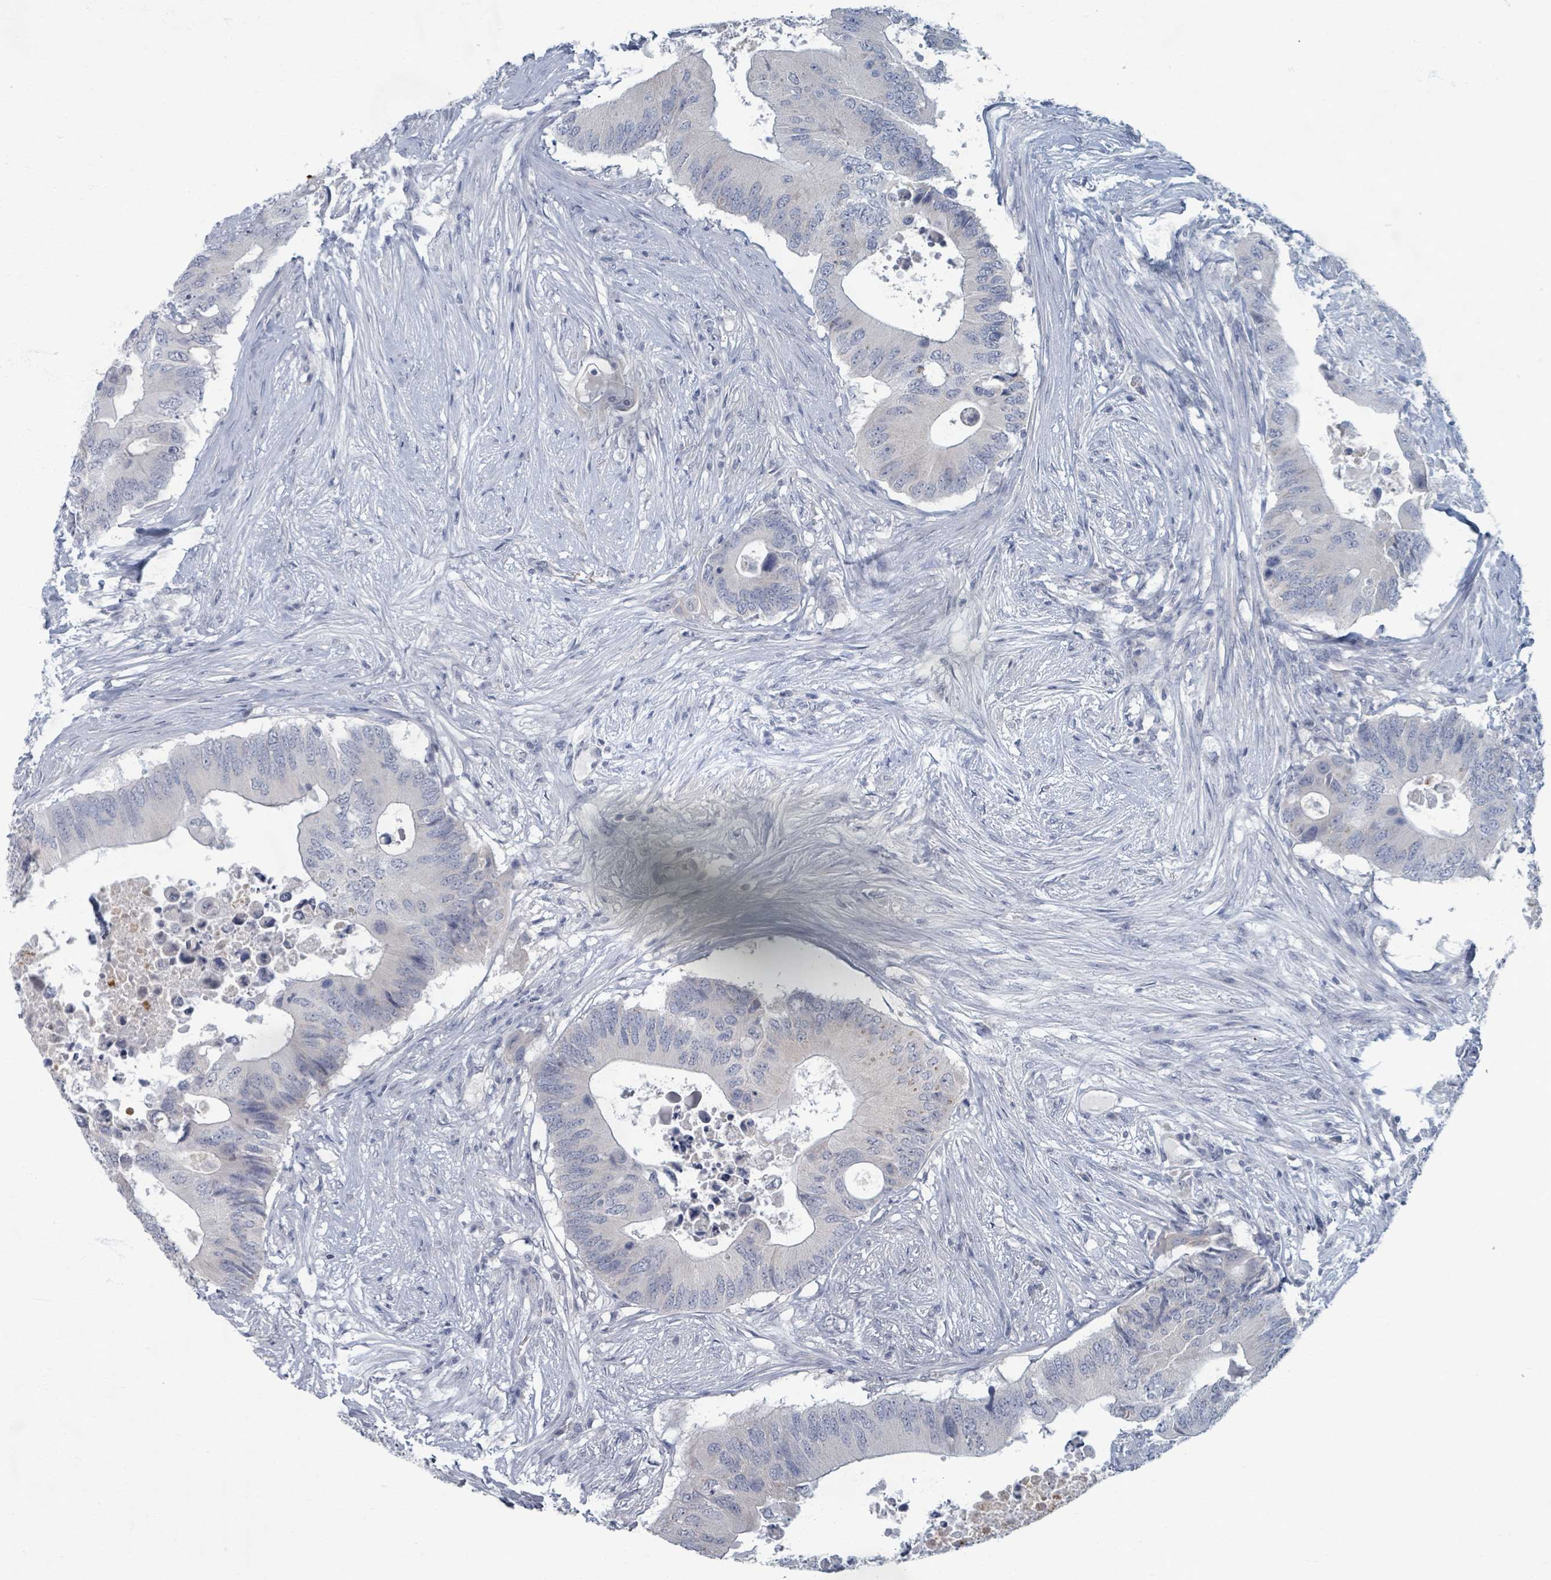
{"staining": {"intensity": "negative", "quantity": "none", "location": "none"}, "tissue": "colorectal cancer", "cell_type": "Tumor cells", "image_type": "cancer", "snomed": [{"axis": "morphology", "description": "Adenocarcinoma, NOS"}, {"axis": "topography", "description": "Colon"}], "caption": "Tumor cells are negative for protein expression in human adenocarcinoma (colorectal). The staining was performed using DAB (3,3'-diaminobenzidine) to visualize the protein expression in brown, while the nuclei were stained in blue with hematoxylin (Magnification: 20x).", "gene": "WNT11", "patient": {"sex": "male", "age": 71}}